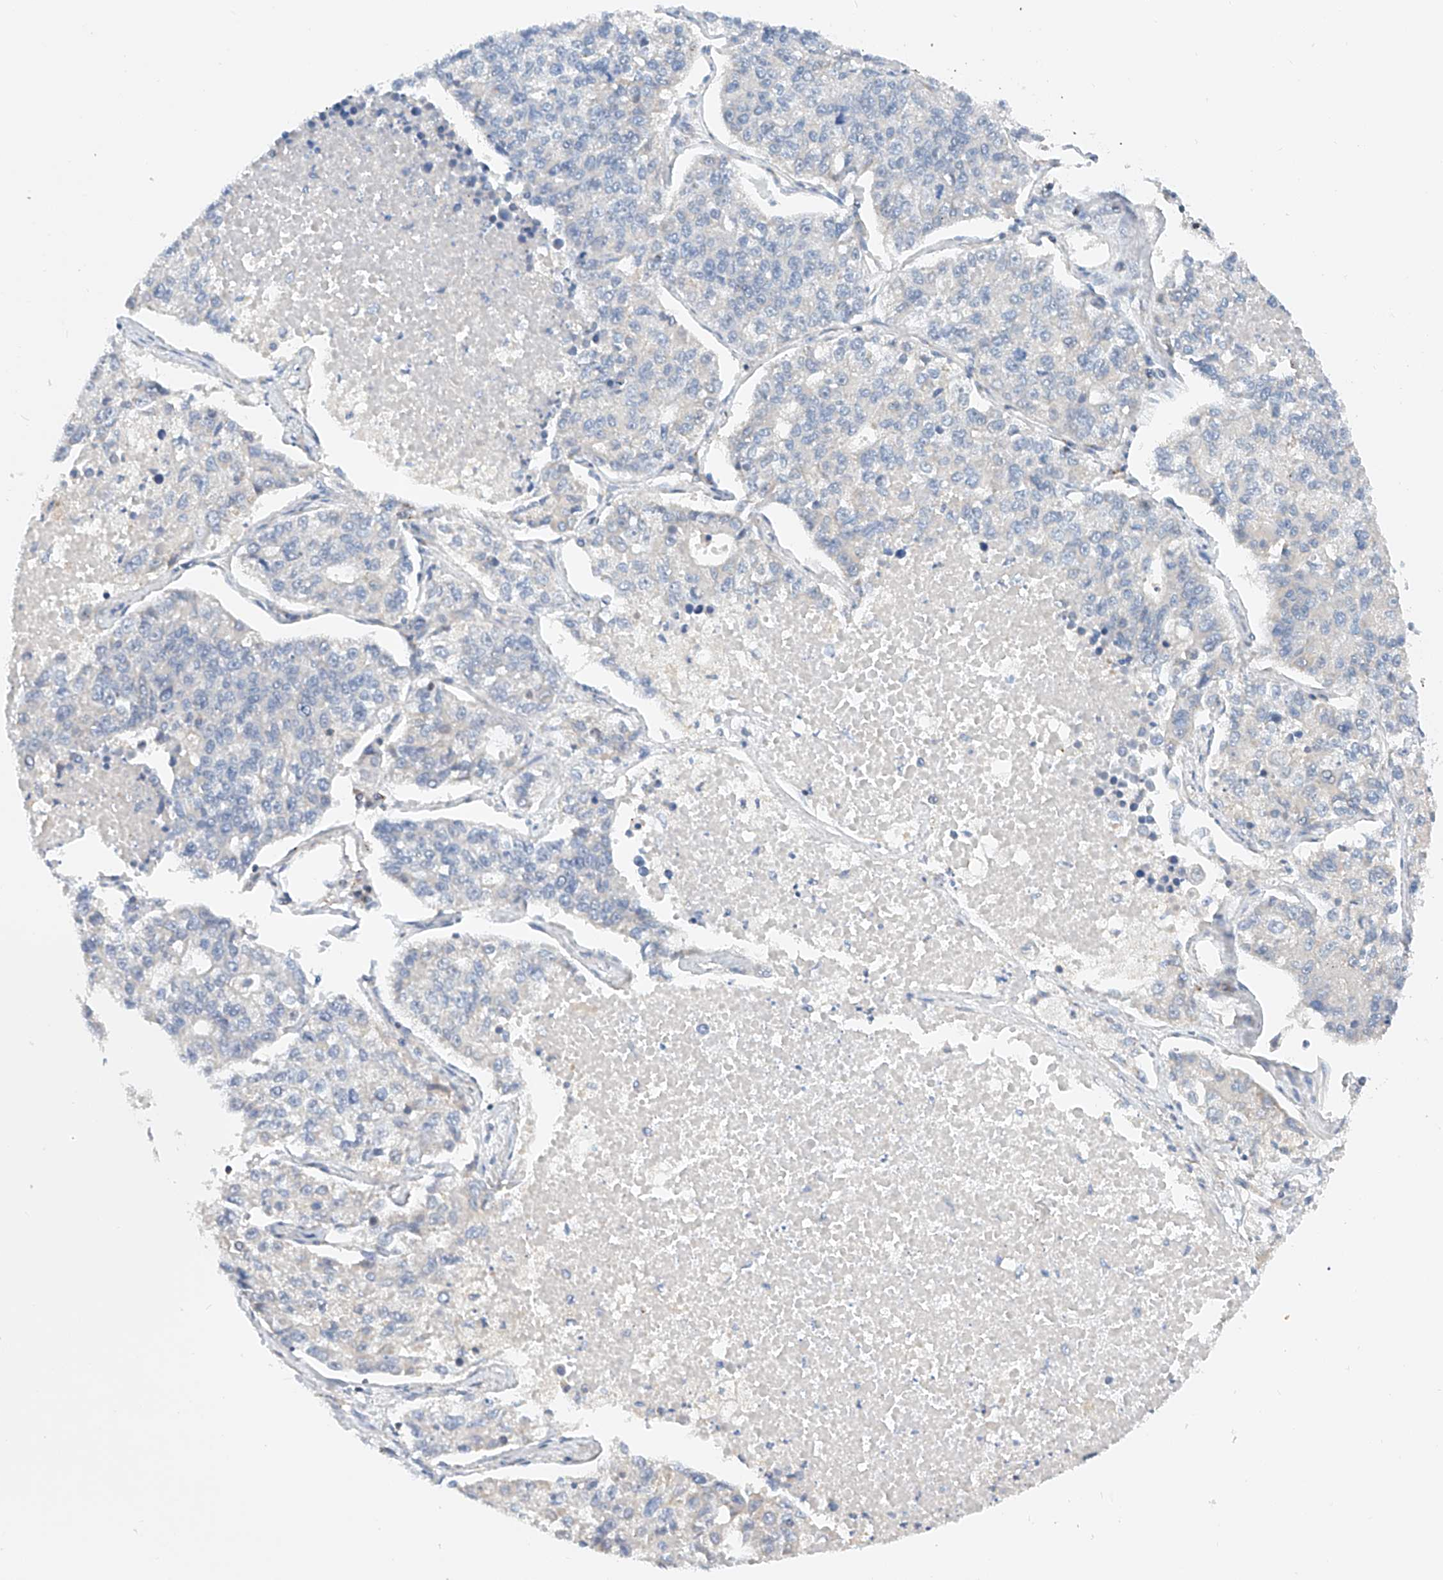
{"staining": {"intensity": "negative", "quantity": "none", "location": "none"}, "tissue": "lung cancer", "cell_type": "Tumor cells", "image_type": "cancer", "snomed": [{"axis": "morphology", "description": "Adenocarcinoma, NOS"}, {"axis": "topography", "description": "Lung"}], "caption": "IHC histopathology image of neoplastic tissue: lung cancer (adenocarcinoma) stained with DAB displays no significant protein expression in tumor cells.", "gene": "MFN2", "patient": {"sex": "male", "age": 49}}